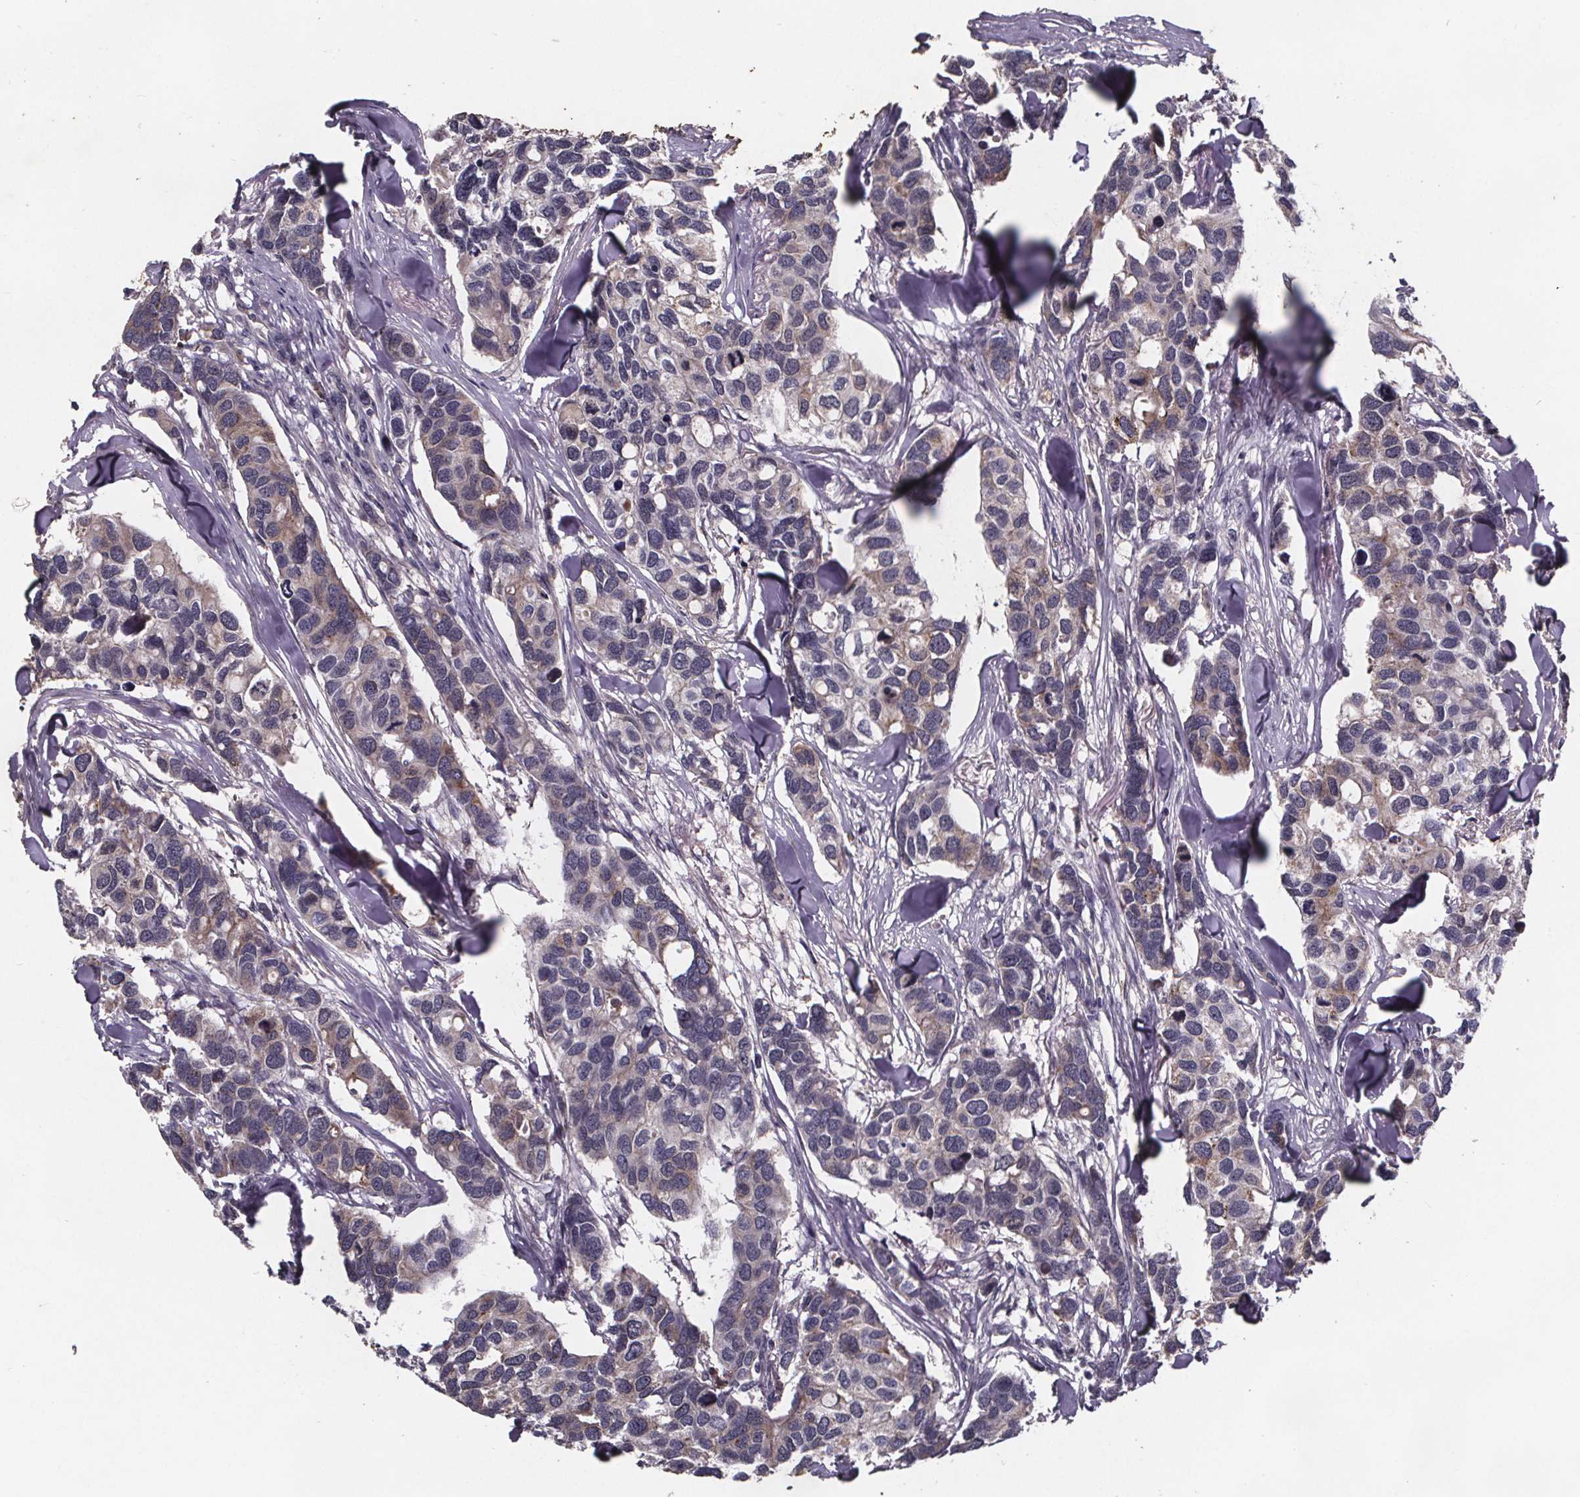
{"staining": {"intensity": "weak", "quantity": "<25%", "location": "cytoplasmic/membranous"}, "tissue": "breast cancer", "cell_type": "Tumor cells", "image_type": "cancer", "snomed": [{"axis": "morphology", "description": "Duct carcinoma"}, {"axis": "topography", "description": "Breast"}], "caption": "Tumor cells are negative for protein expression in human breast infiltrating ductal carcinoma.", "gene": "FASTKD3", "patient": {"sex": "female", "age": 83}}